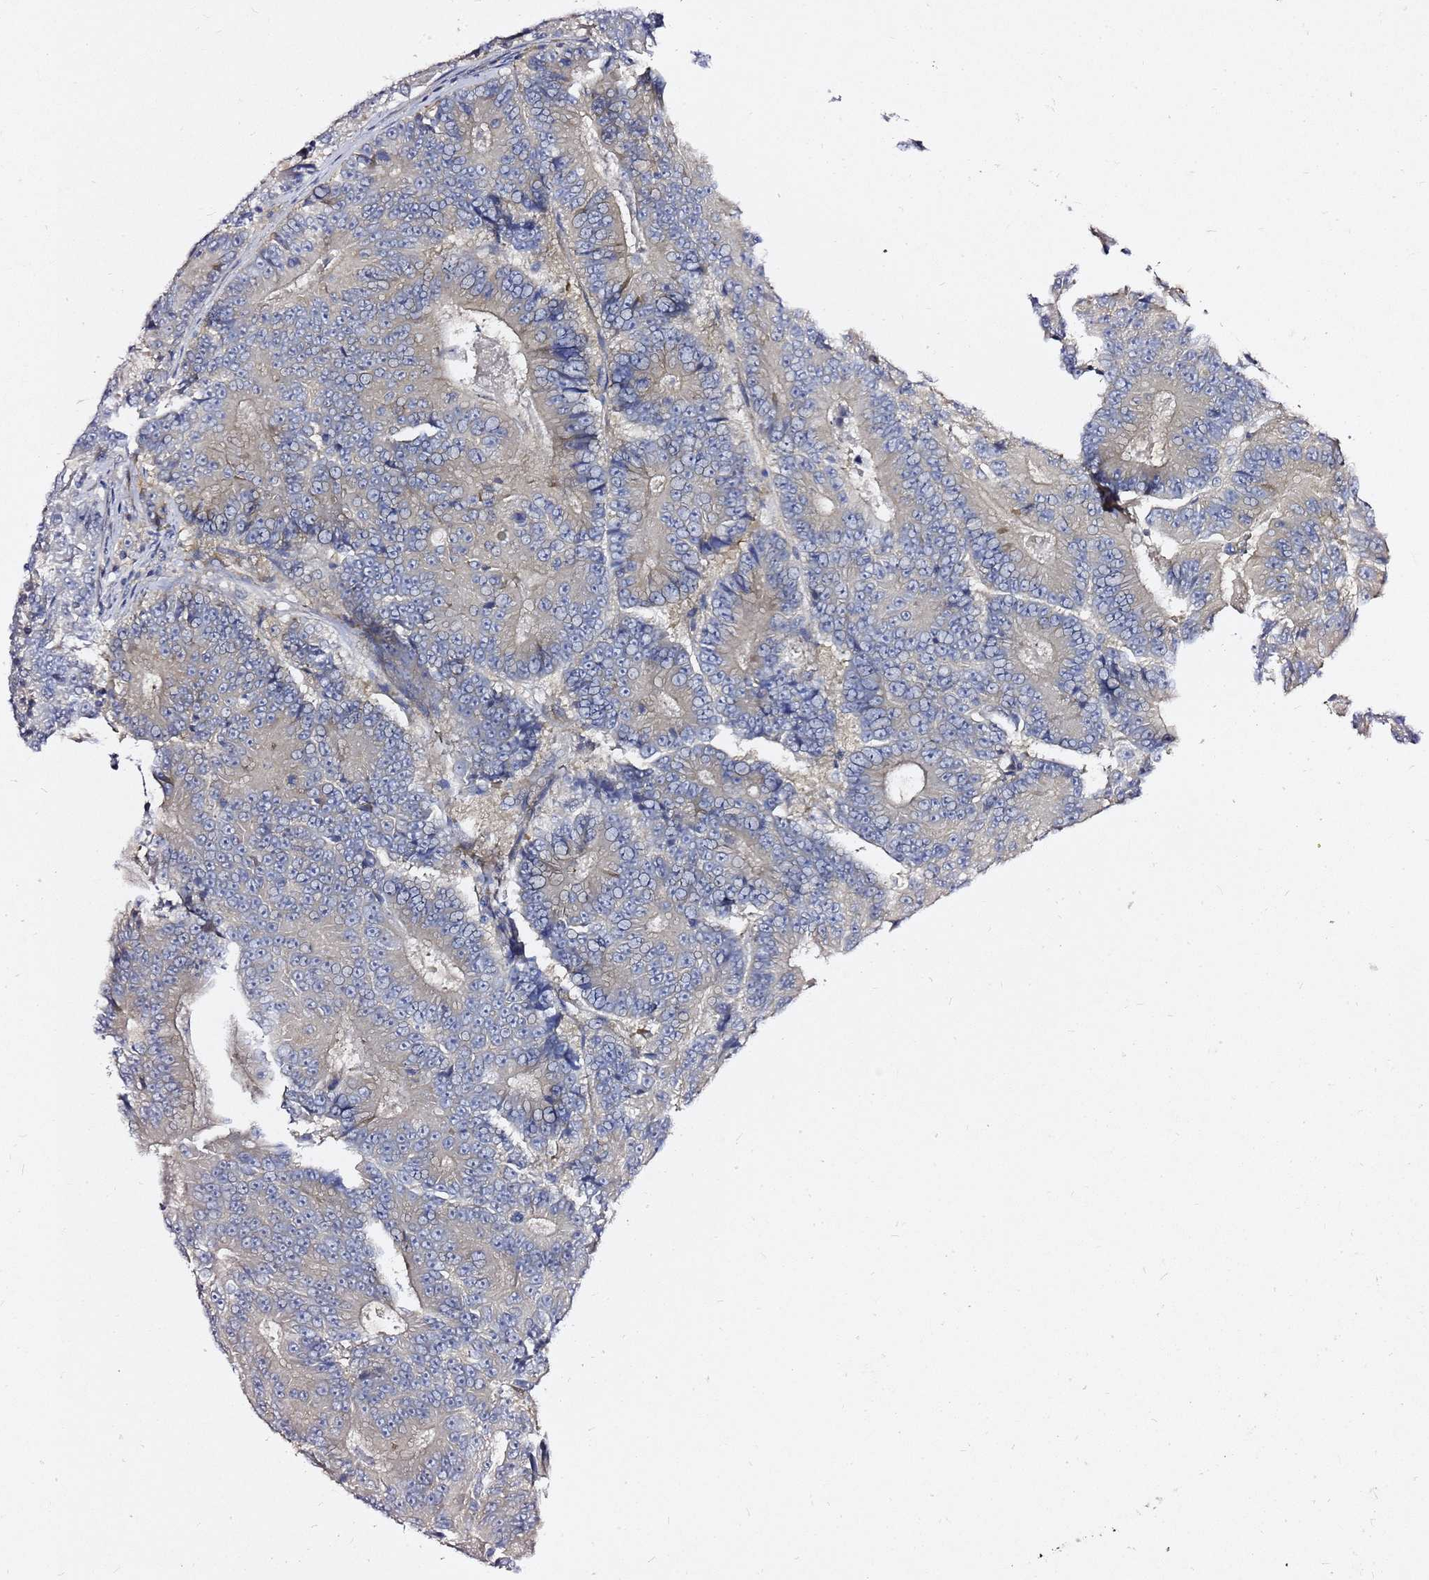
{"staining": {"intensity": "weak", "quantity": "<25%", "location": "cytoplasmic/membranous"}, "tissue": "colorectal cancer", "cell_type": "Tumor cells", "image_type": "cancer", "snomed": [{"axis": "morphology", "description": "Adenocarcinoma, NOS"}, {"axis": "topography", "description": "Colon"}], "caption": "Micrograph shows no significant protein positivity in tumor cells of colorectal cancer (adenocarcinoma). Nuclei are stained in blue.", "gene": "MON1B", "patient": {"sex": "male", "age": 83}}